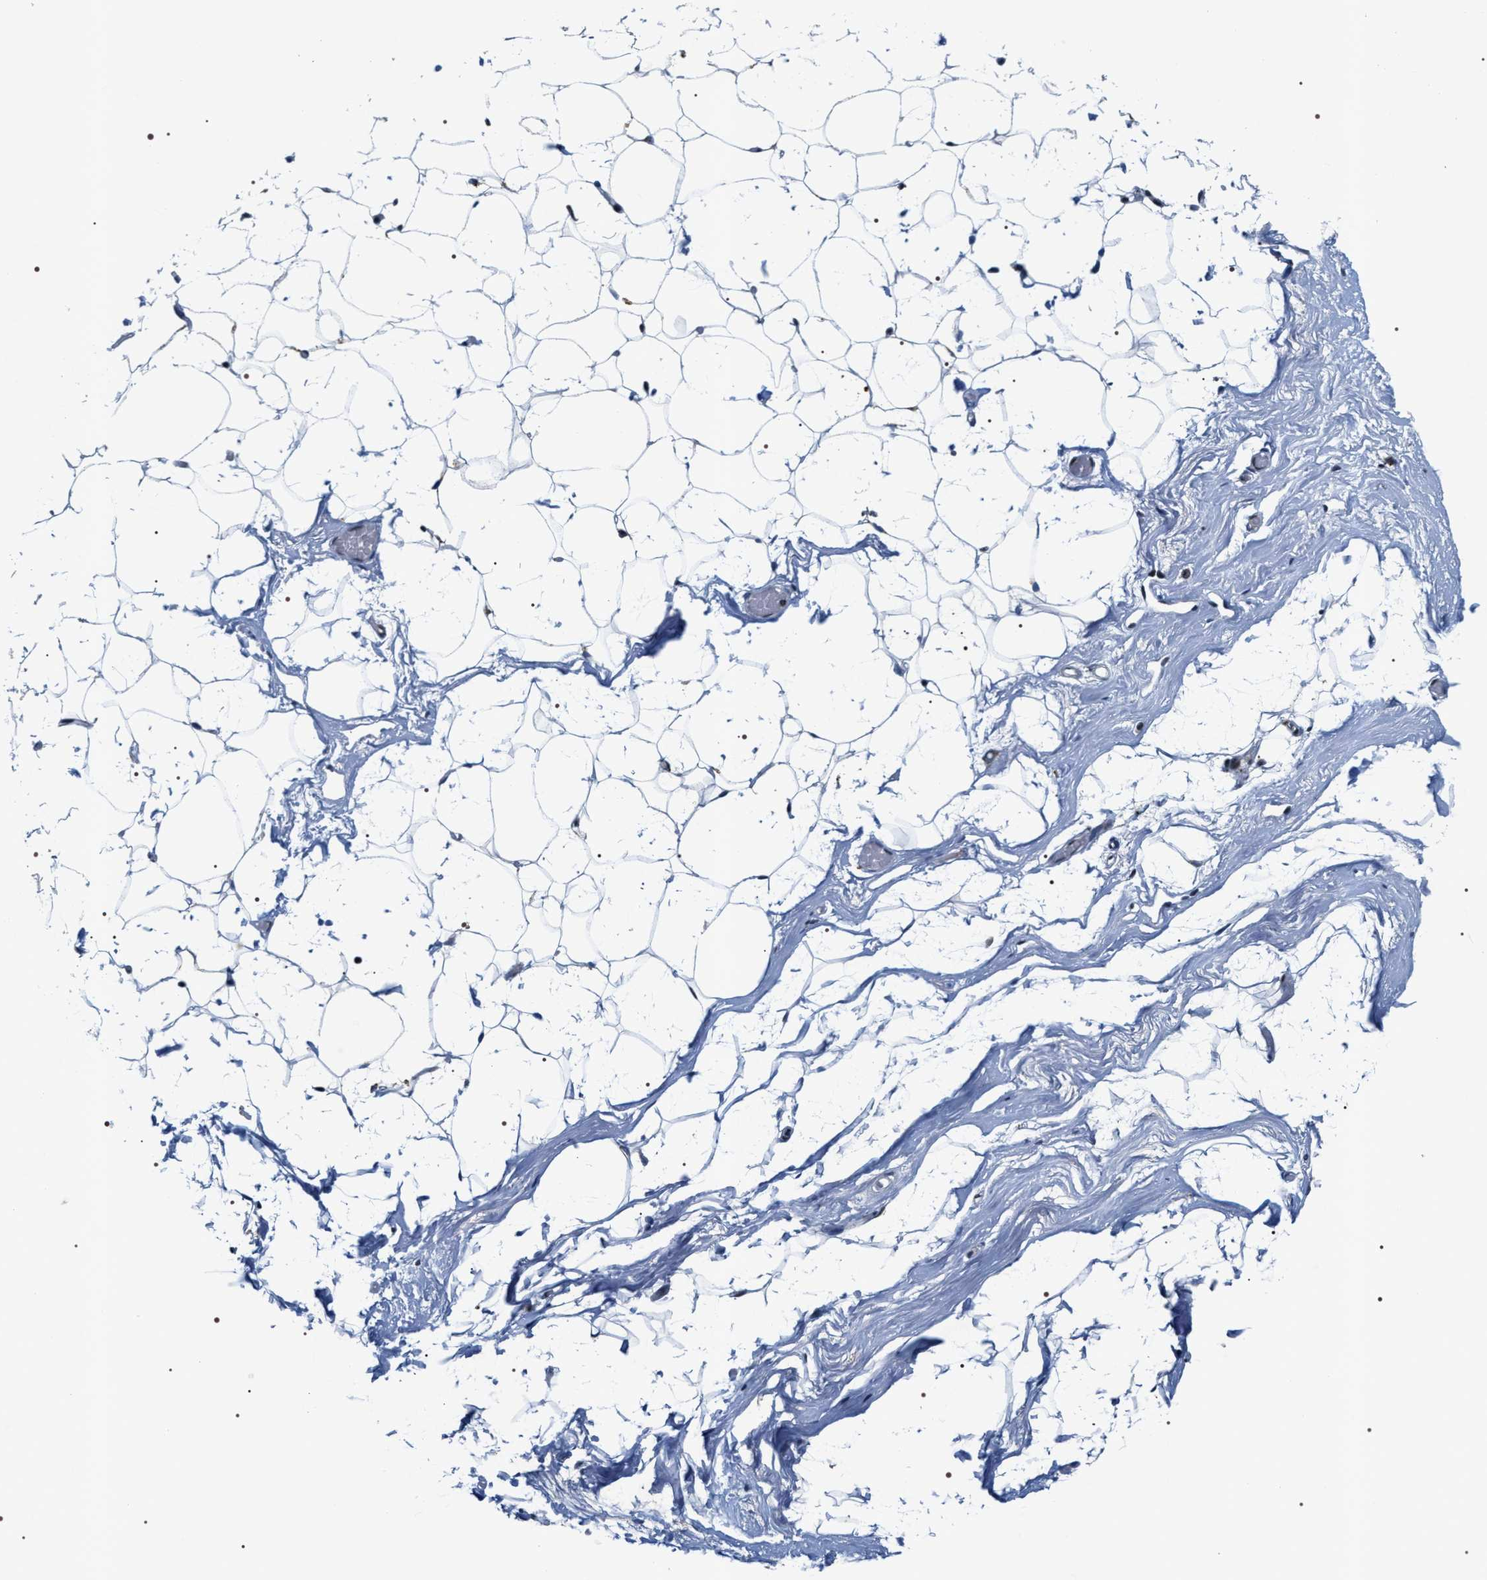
{"staining": {"intensity": "moderate", "quantity": ">75%", "location": "nuclear"}, "tissue": "adipose tissue", "cell_type": "Adipocytes", "image_type": "normal", "snomed": [{"axis": "morphology", "description": "Normal tissue, NOS"}, {"axis": "topography", "description": "Breast"}, {"axis": "topography", "description": "Soft tissue"}], "caption": "Adipose tissue stained for a protein displays moderate nuclear positivity in adipocytes.", "gene": "C7orf25", "patient": {"sex": "female", "age": 75}}